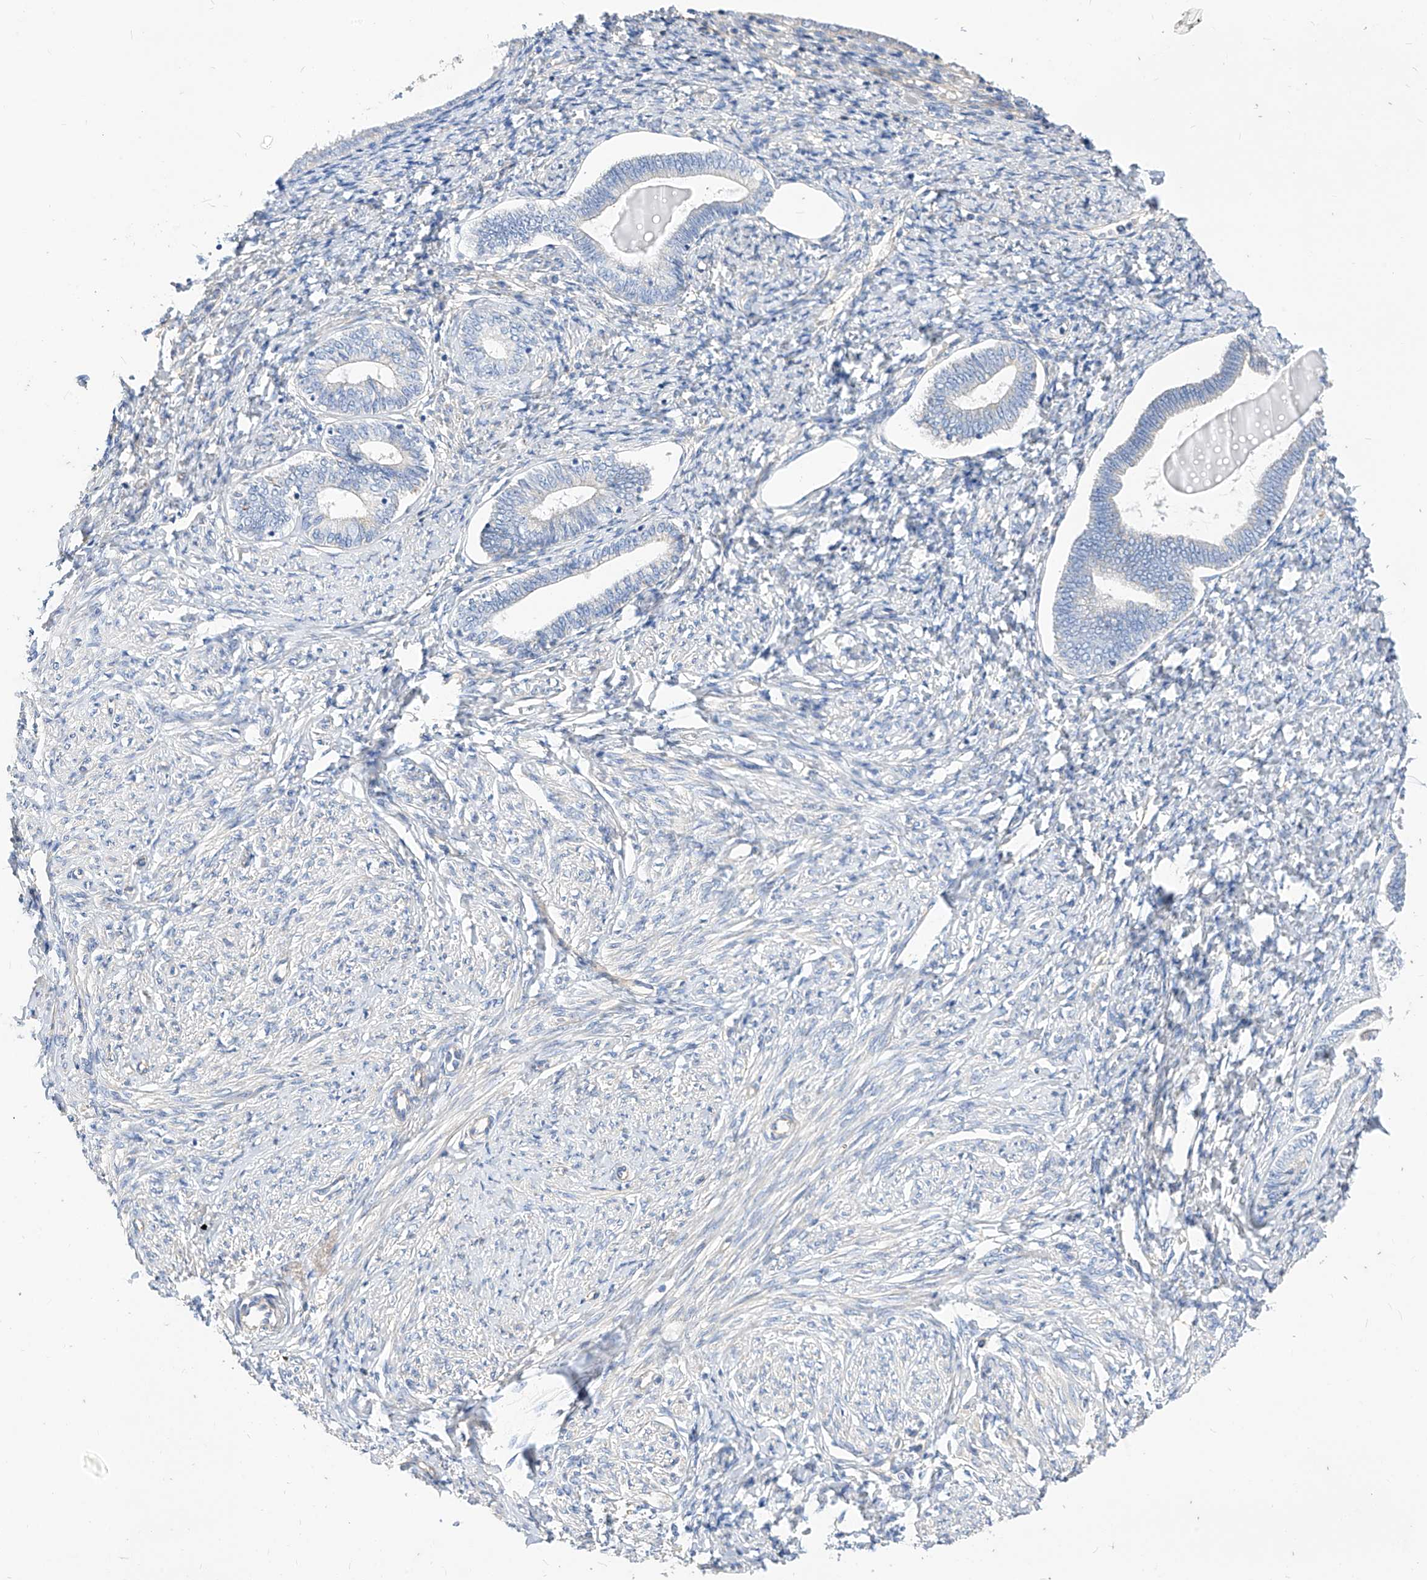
{"staining": {"intensity": "negative", "quantity": "none", "location": "none"}, "tissue": "endometrium", "cell_type": "Cells in endometrial stroma", "image_type": "normal", "snomed": [{"axis": "morphology", "description": "Normal tissue, NOS"}, {"axis": "topography", "description": "Endometrium"}], "caption": "Immunohistochemical staining of normal human endometrium exhibits no significant expression in cells in endometrial stroma. (DAB immunohistochemistry (IHC) visualized using brightfield microscopy, high magnification).", "gene": "SCGB2A1", "patient": {"sex": "female", "age": 72}}